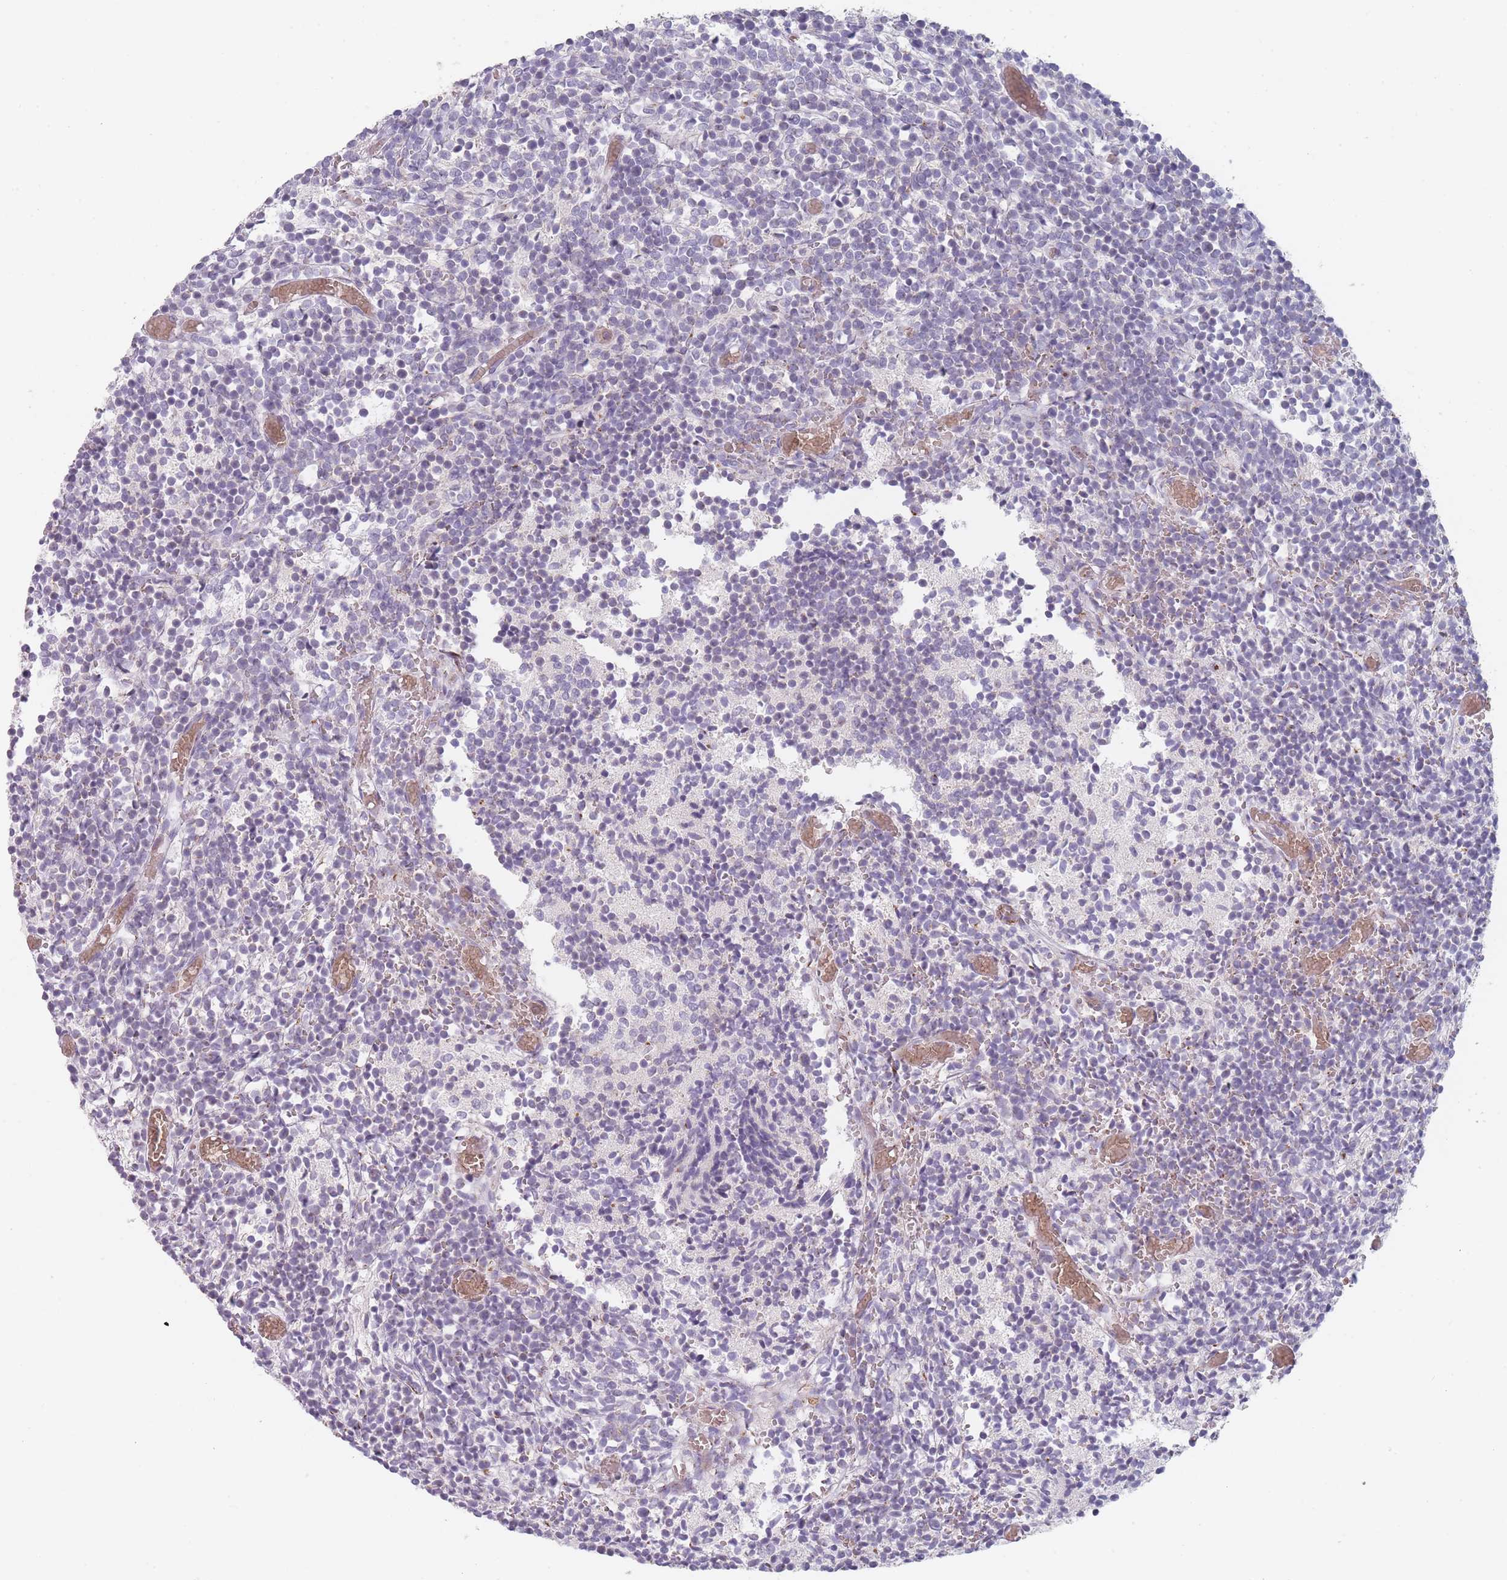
{"staining": {"intensity": "negative", "quantity": "none", "location": "none"}, "tissue": "glioma", "cell_type": "Tumor cells", "image_type": "cancer", "snomed": [{"axis": "morphology", "description": "Glioma, malignant, Low grade"}, {"axis": "topography", "description": "Brain"}], "caption": "This is an IHC image of human low-grade glioma (malignant). There is no expression in tumor cells.", "gene": "MAN1B1", "patient": {"sex": "female", "age": 1}}